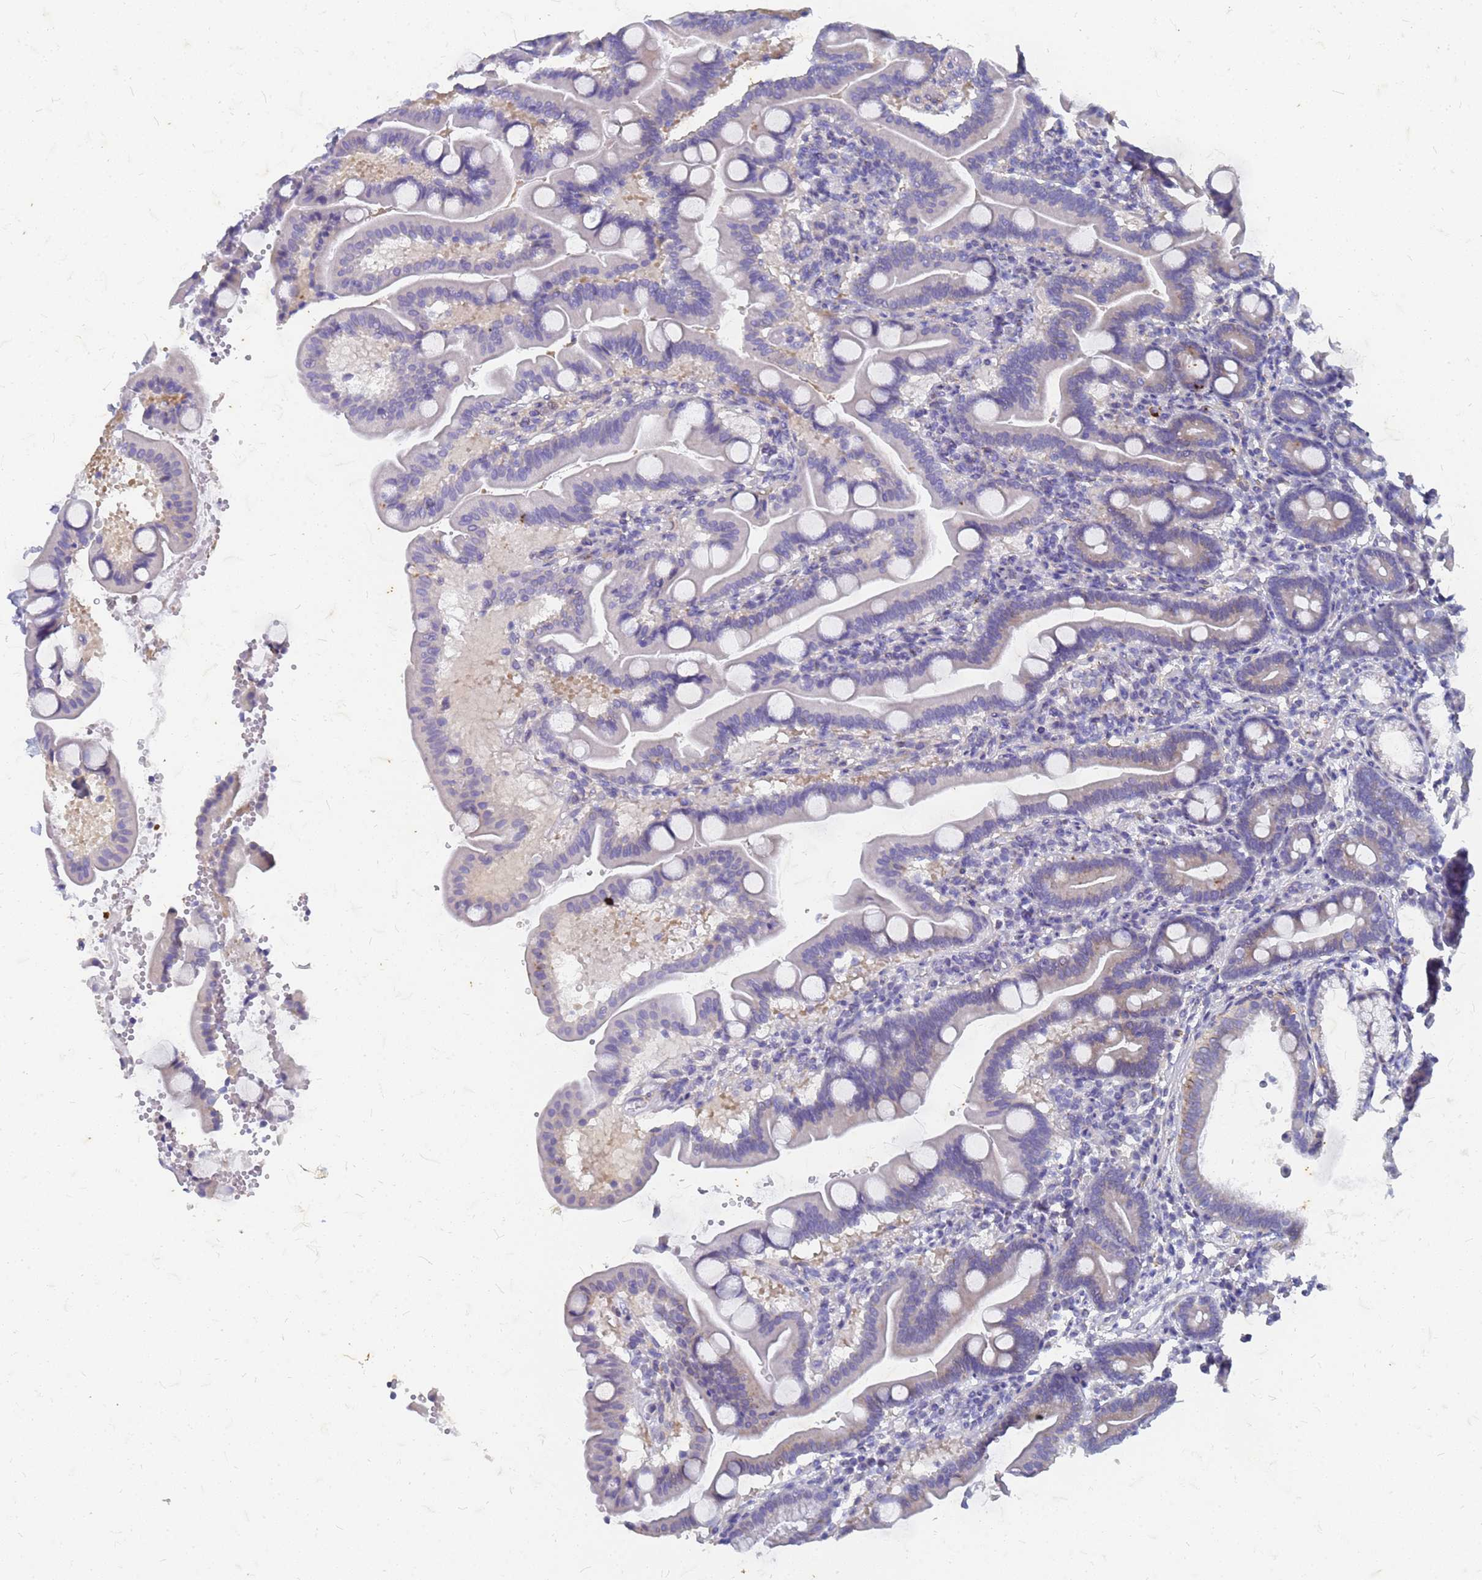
{"staining": {"intensity": "negative", "quantity": "none", "location": "none"}, "tissue": "duodenum", "cell_type": "Glandular cells", "image_type": "normal", "snomed": [{"axis": "morphology", "description": "Normal tissue, NOS"}, {"axis": "topography", "description": "Duodenum"}], "caption": "This is an immunohistochemistry (IHC) micrograph of unremarkable duodenum. There is no staining in glandular cells.", "gene": "TRIM64B", "patient": {"sex": "male", "age": 54}}